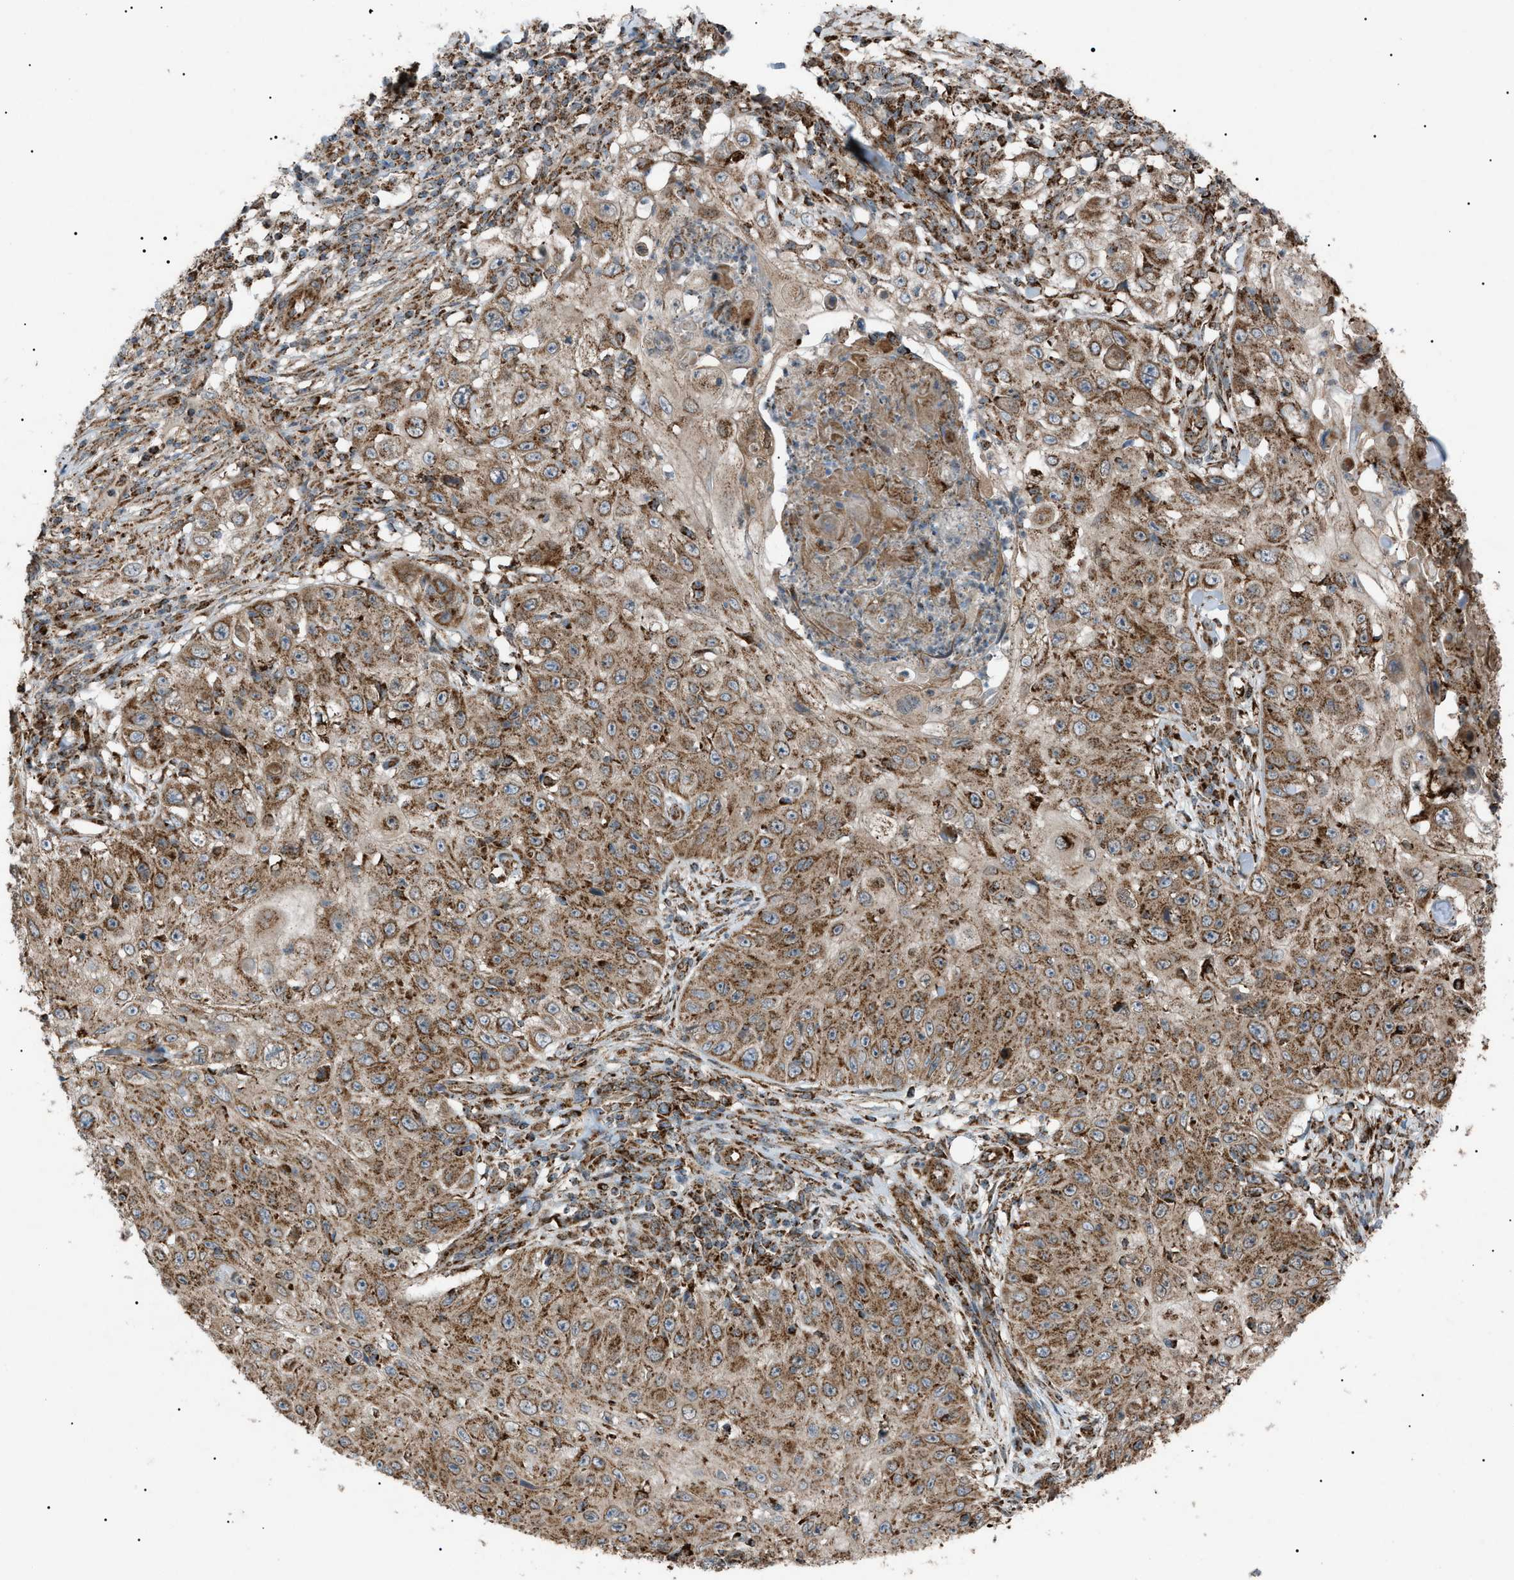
{"staining": {"intensity": "moderate", "quantity": ">75%", "location": "cytoplasmic/membranous"}, "tissue": "skin cancer", "cell_type": "Tumor cells", "image_type": "cancer", "snomed": [{"axis": "morphology", "description": "Squamous cell carcinoma, NOS"}, {"axis": "topography", "description": "Skin"}], "caption": "IHC (DAB (3,3'-diaminobenzidine)) staining of human skin squamous cell carcinoma shows moderate cytoplasmic/membranous protein staining in approximately >75% of tumor cells. (DAB (3,3'-diaminobenzidine) = brown stain, brightfield microscopy at high magnification).", "gene": "C1GALT1C1", "patient": {"sex": "male", "age": 86}}